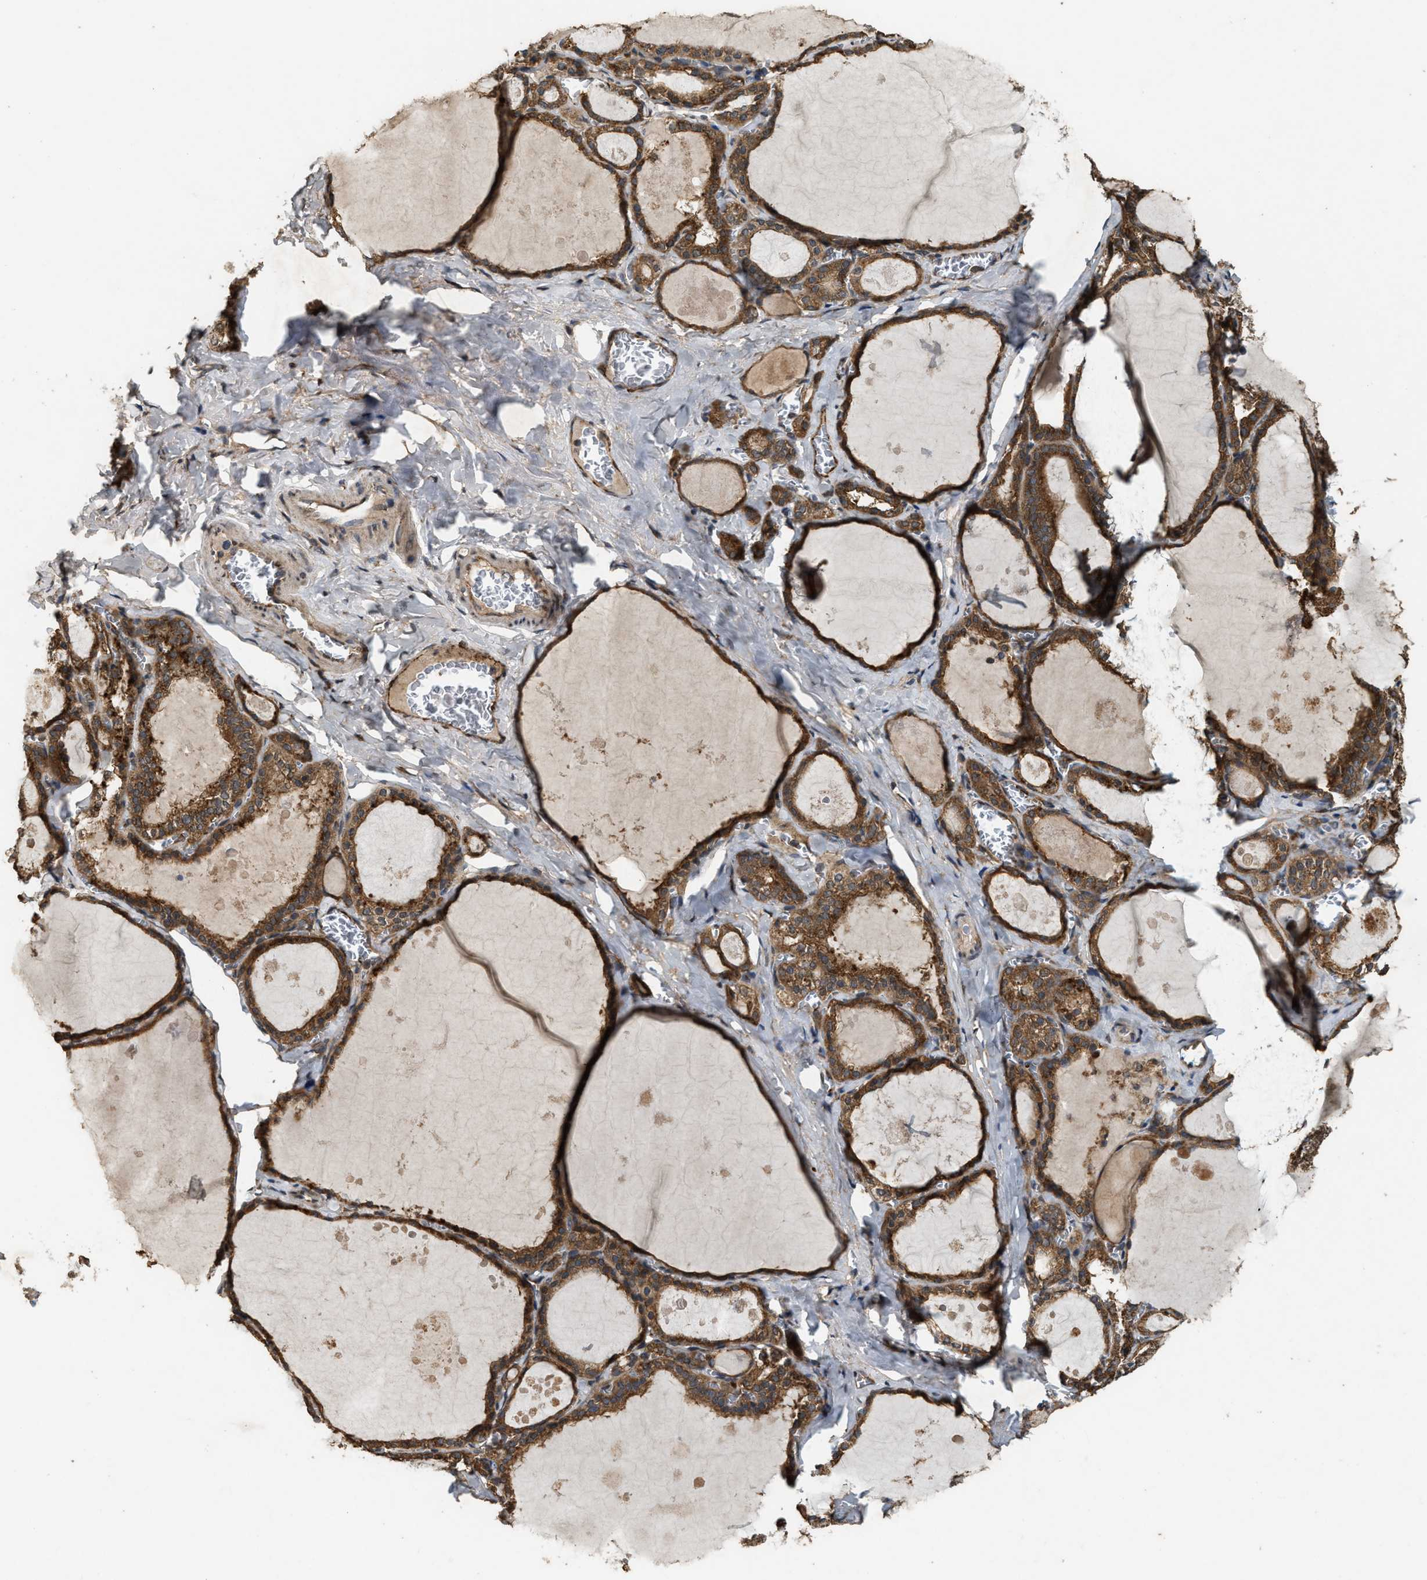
{"staining": {"intensity": "moderate", "quantity": ">75%", "location": "cytoplasmic/membranous"}, "tissue": "thyroid gland", "cell_type": "Glandular cells", "image_type": "normal", "snomed": [{"axis": "morphology", "description": "Normal tissue, NOS"}, {"axis": "topography", "description": "Thyroid gland"}], "caption": "Protein staining of benign thyroid gland exhibits moderate cytoplasmic/membranous positivity in approximately >75% of glandular cells. The staining was performed using DAB to visualize the protein expression in brown, while the nuclei were stained in blue with hematoxylin (Magnification: 20x).", "gene": "ARHGEF5", "patient": {"sex": "male", "age": 56}}